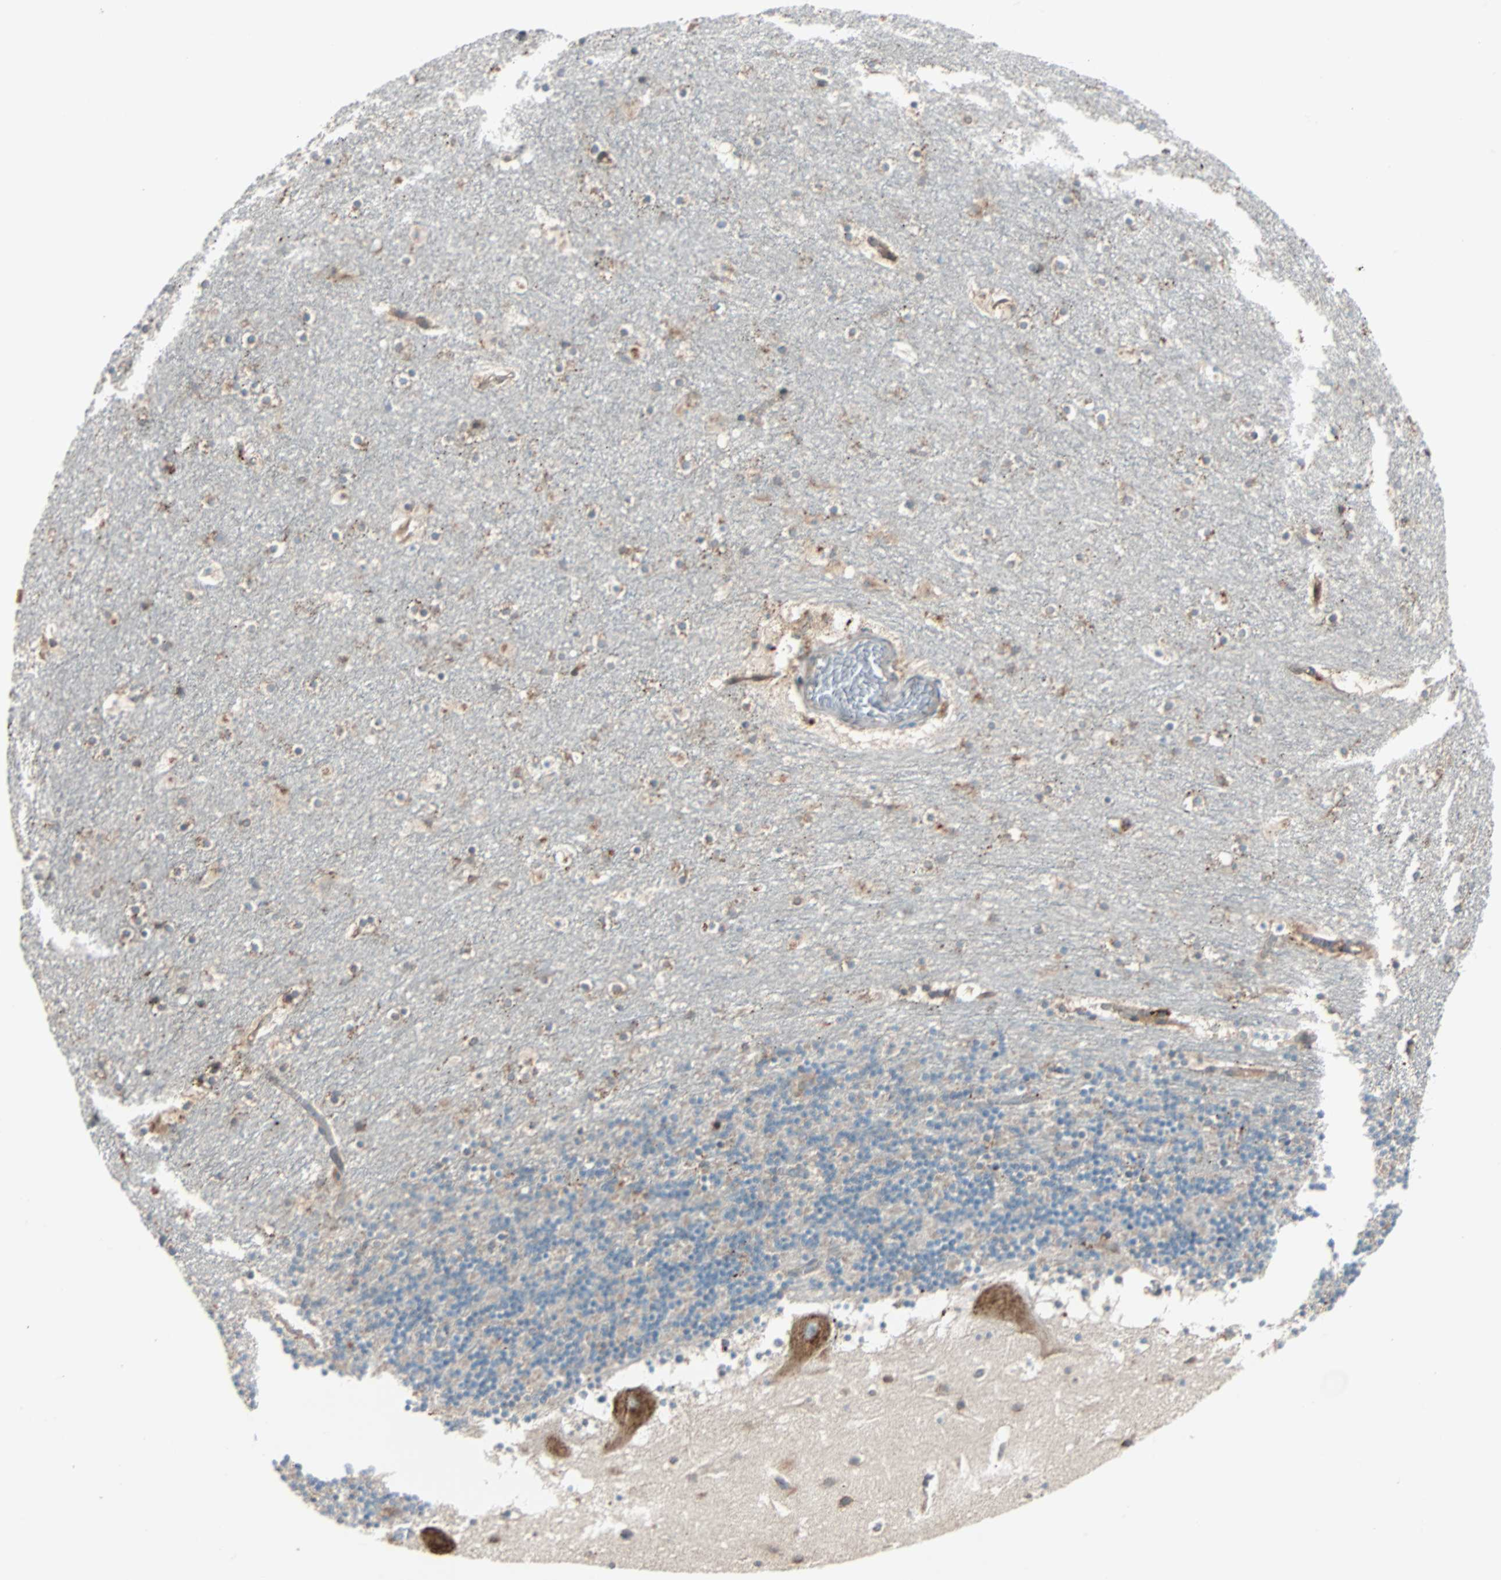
{"staining": {"intensity": "negative", "quantity": "none", "location": "none"}, "tissue": "cerebellum", "cell_type": "Cells in granular layer", "image_type": "normal", "snomed": [{"axis": "morphology", "description": "Normal tissue, NOS"}, {"axis": "topography", "description": "Cerebellum"}], "caption": "A high-resolution histopathology image shows immunohistochemistry staining of unremarkable cerebellum, which shows no significant positivity in cells in granular layer. (Stains: DAB immunohistochemistry (IHC) with hematoxylin counter stain, Microscopy: brightfield microscopy at high magnification).", "gene": "PHYH", "patient": {"sex": "male", "age": 45}}